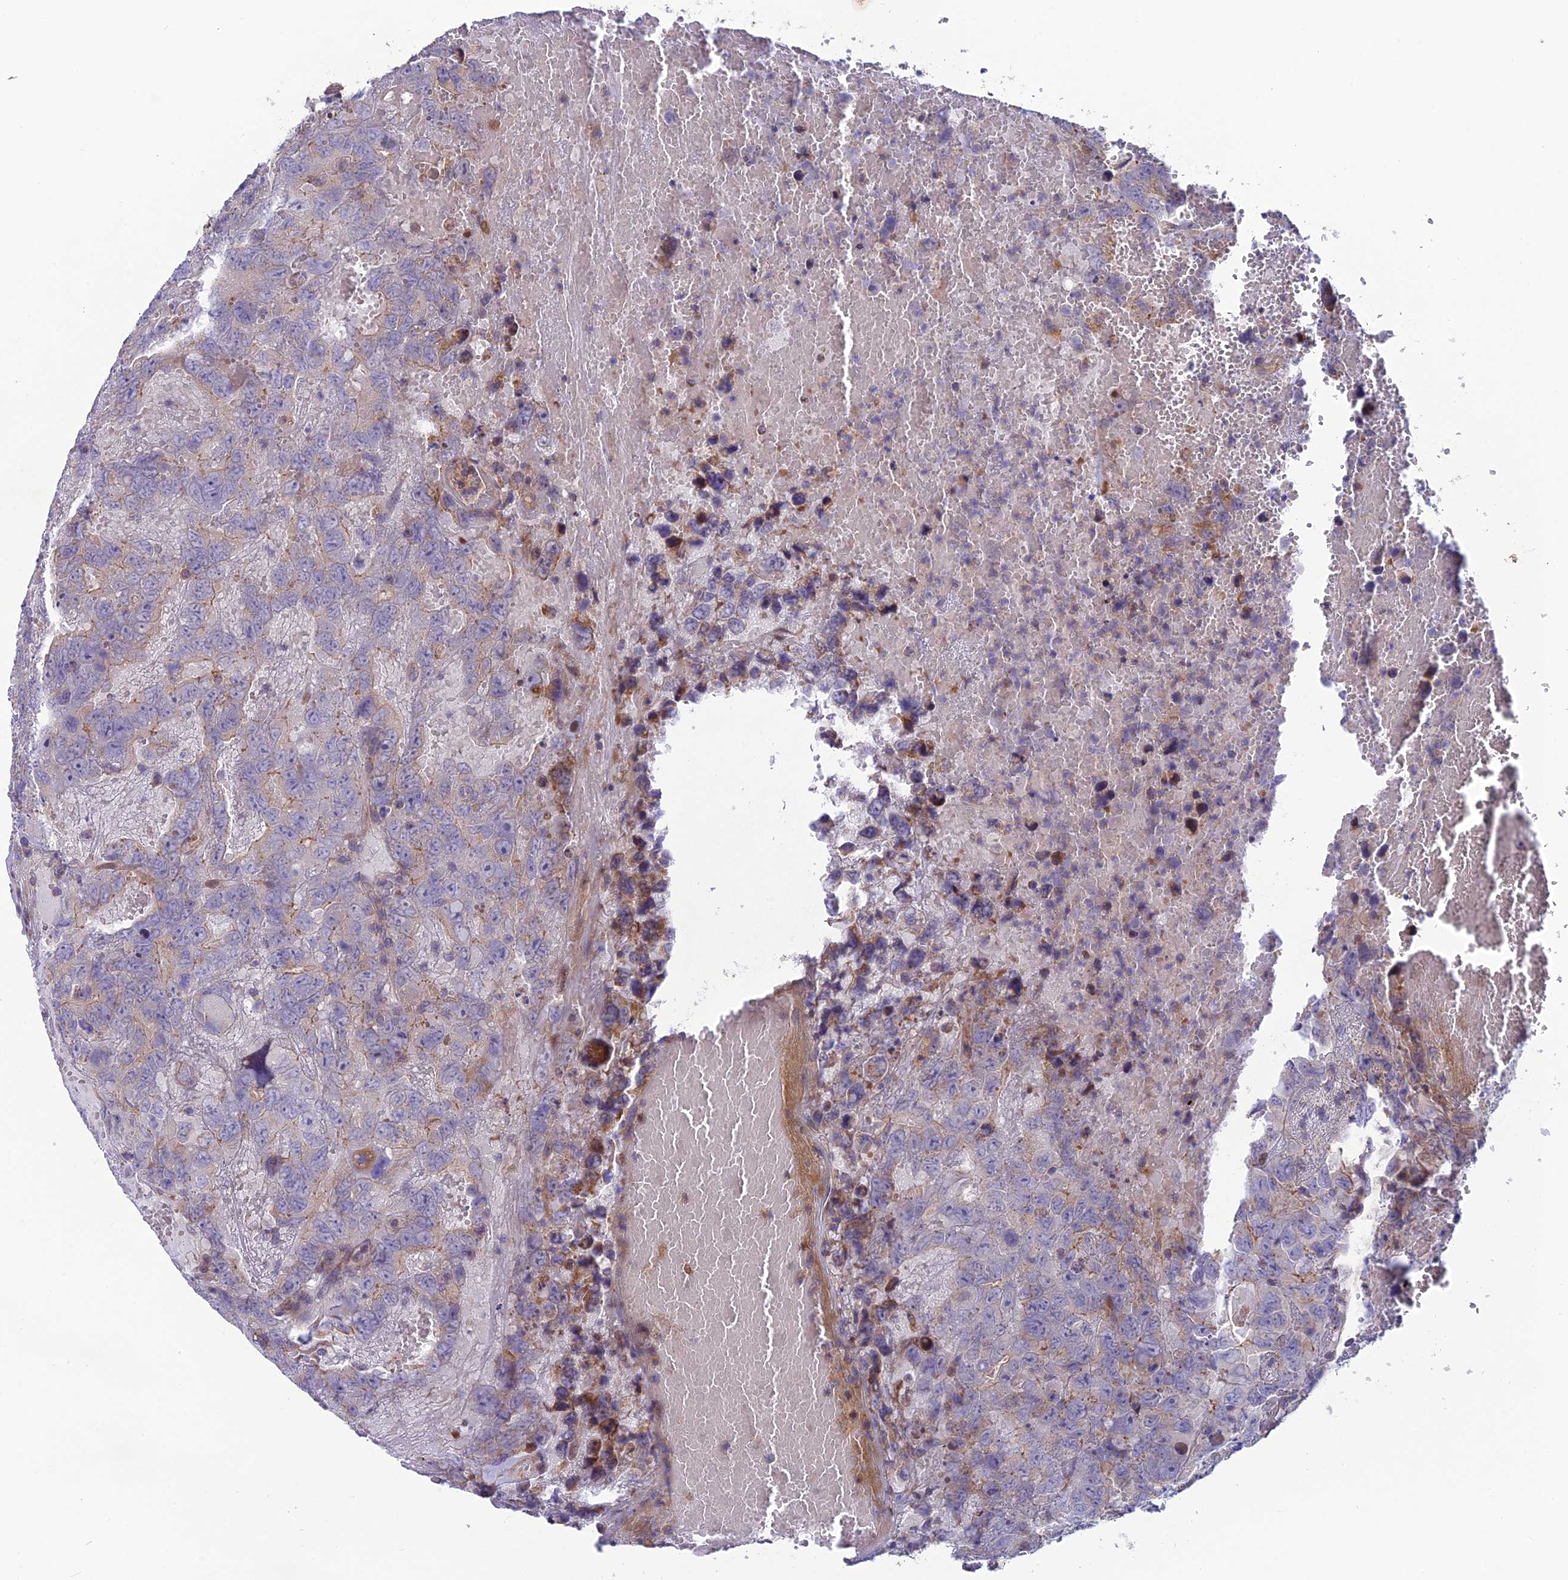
{"staining": {"intensity": "moderate", "quantity": "<25%", "location": "cytoplasmic/membranous"}, "tissue": "testis cancer", "cell_type": "Tumor cells", "image_type": "cancer", "snomed": [{"axis": "morphology", "description": "Carcinoma, Embryonal, NOS"}, {"axis": "topography", "description": "Testis"}], "caption": "This is a histology image of immunohistochemistry (IHC) staining of testis cancer, which shows moderate positivity in the cytoplasmic/membranous of tumor cells.", "gene": "BLTP2", "patient": {"sex": "male", "age": 45}}